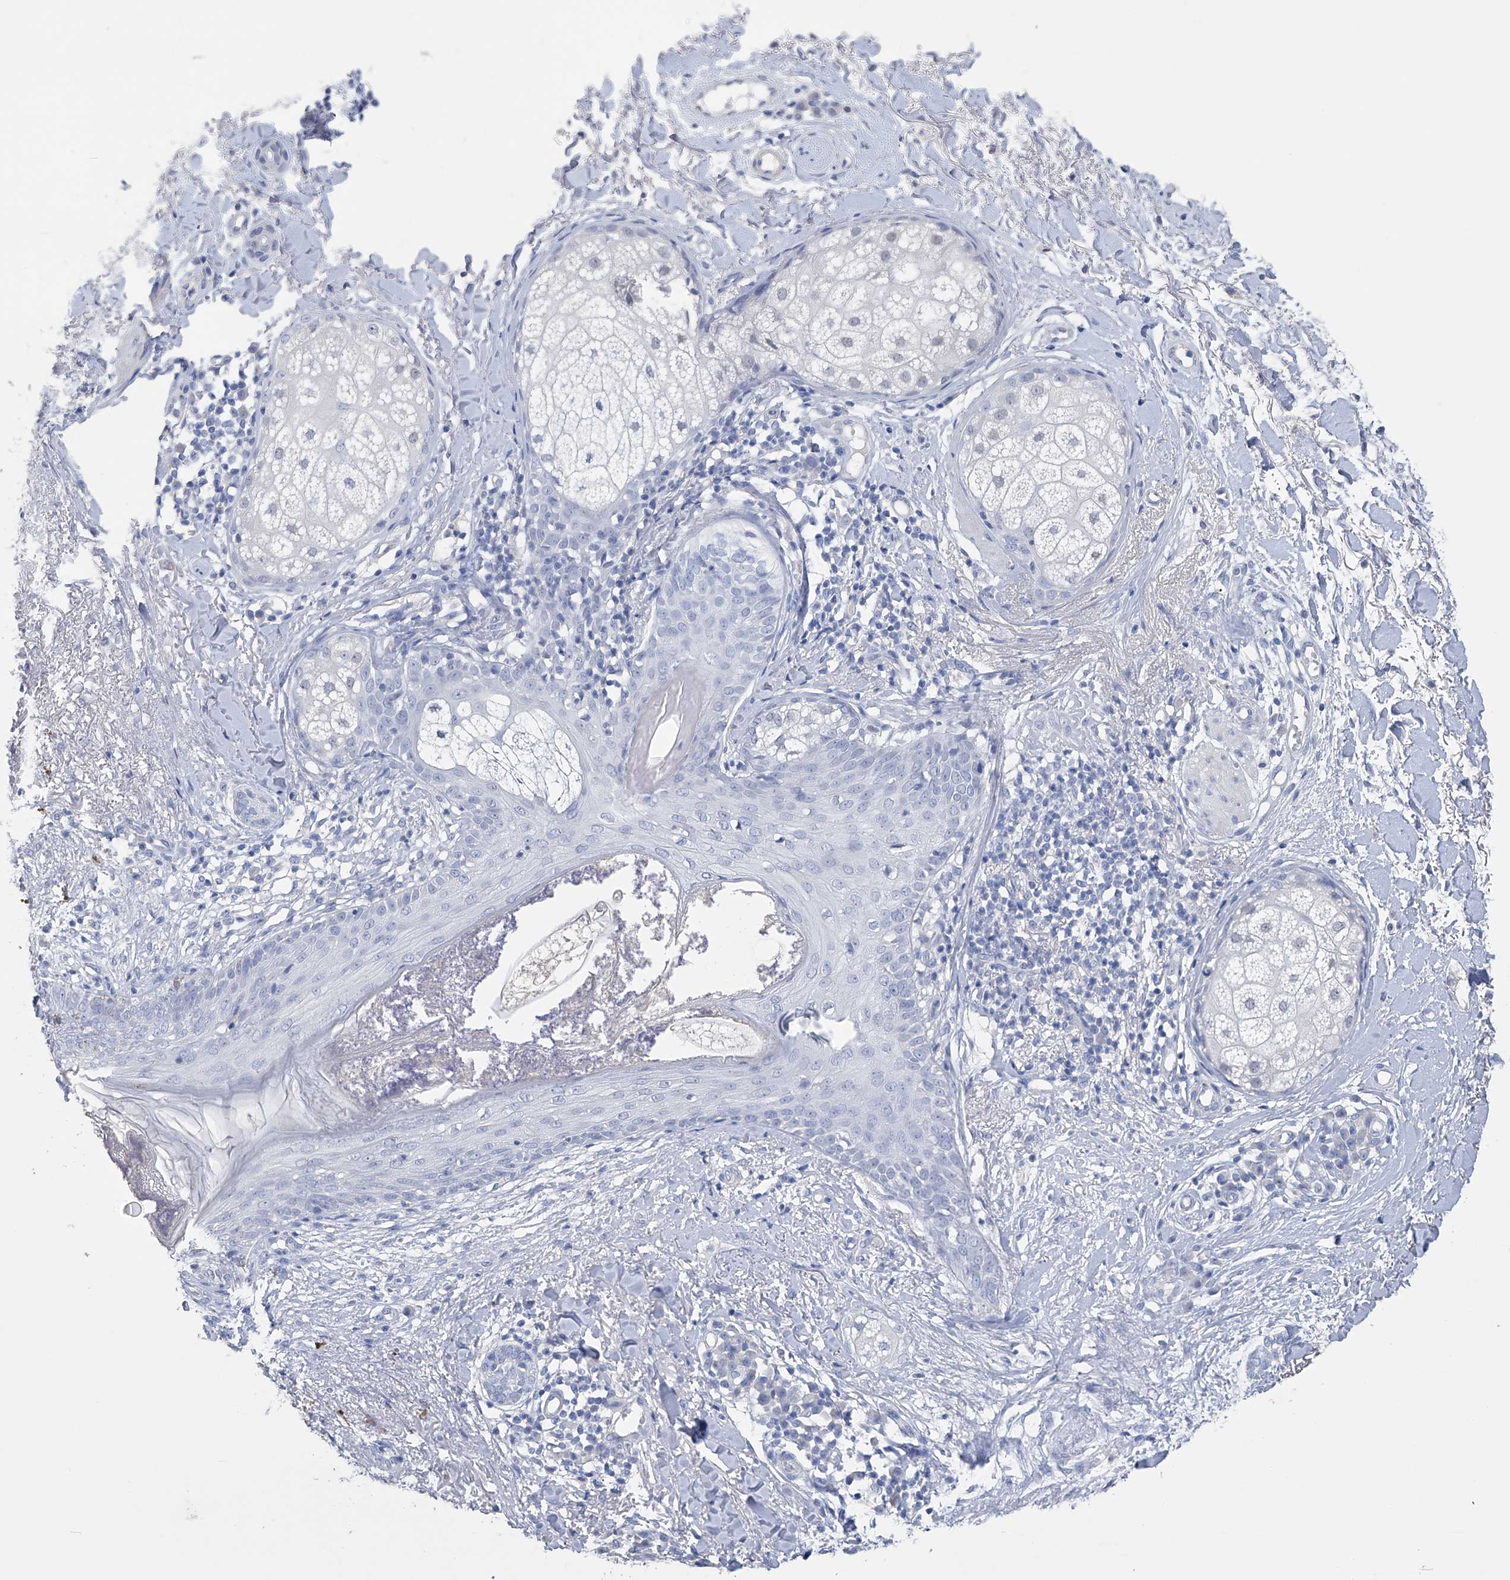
{"staining": {"intensity": "negative", "quantity": "none", "location": "none"}, "tissue": "skin cancer", "cell_type": "Tumor cells", "image_type": "cancer", "snomed": [{"axis": "morphology", "description": "Basal cell carcinoma"}, {"axis": "topography", "description": "Skin"}], "caption": "Immunohistochemistry (IHC) histopathology image of human basal cell carcinoma (skin) stained for a protein (brown), which shows no expression in tumor cells.", "gene": "ADRA1A", "patient": {"sex": "male", "age": 85}}